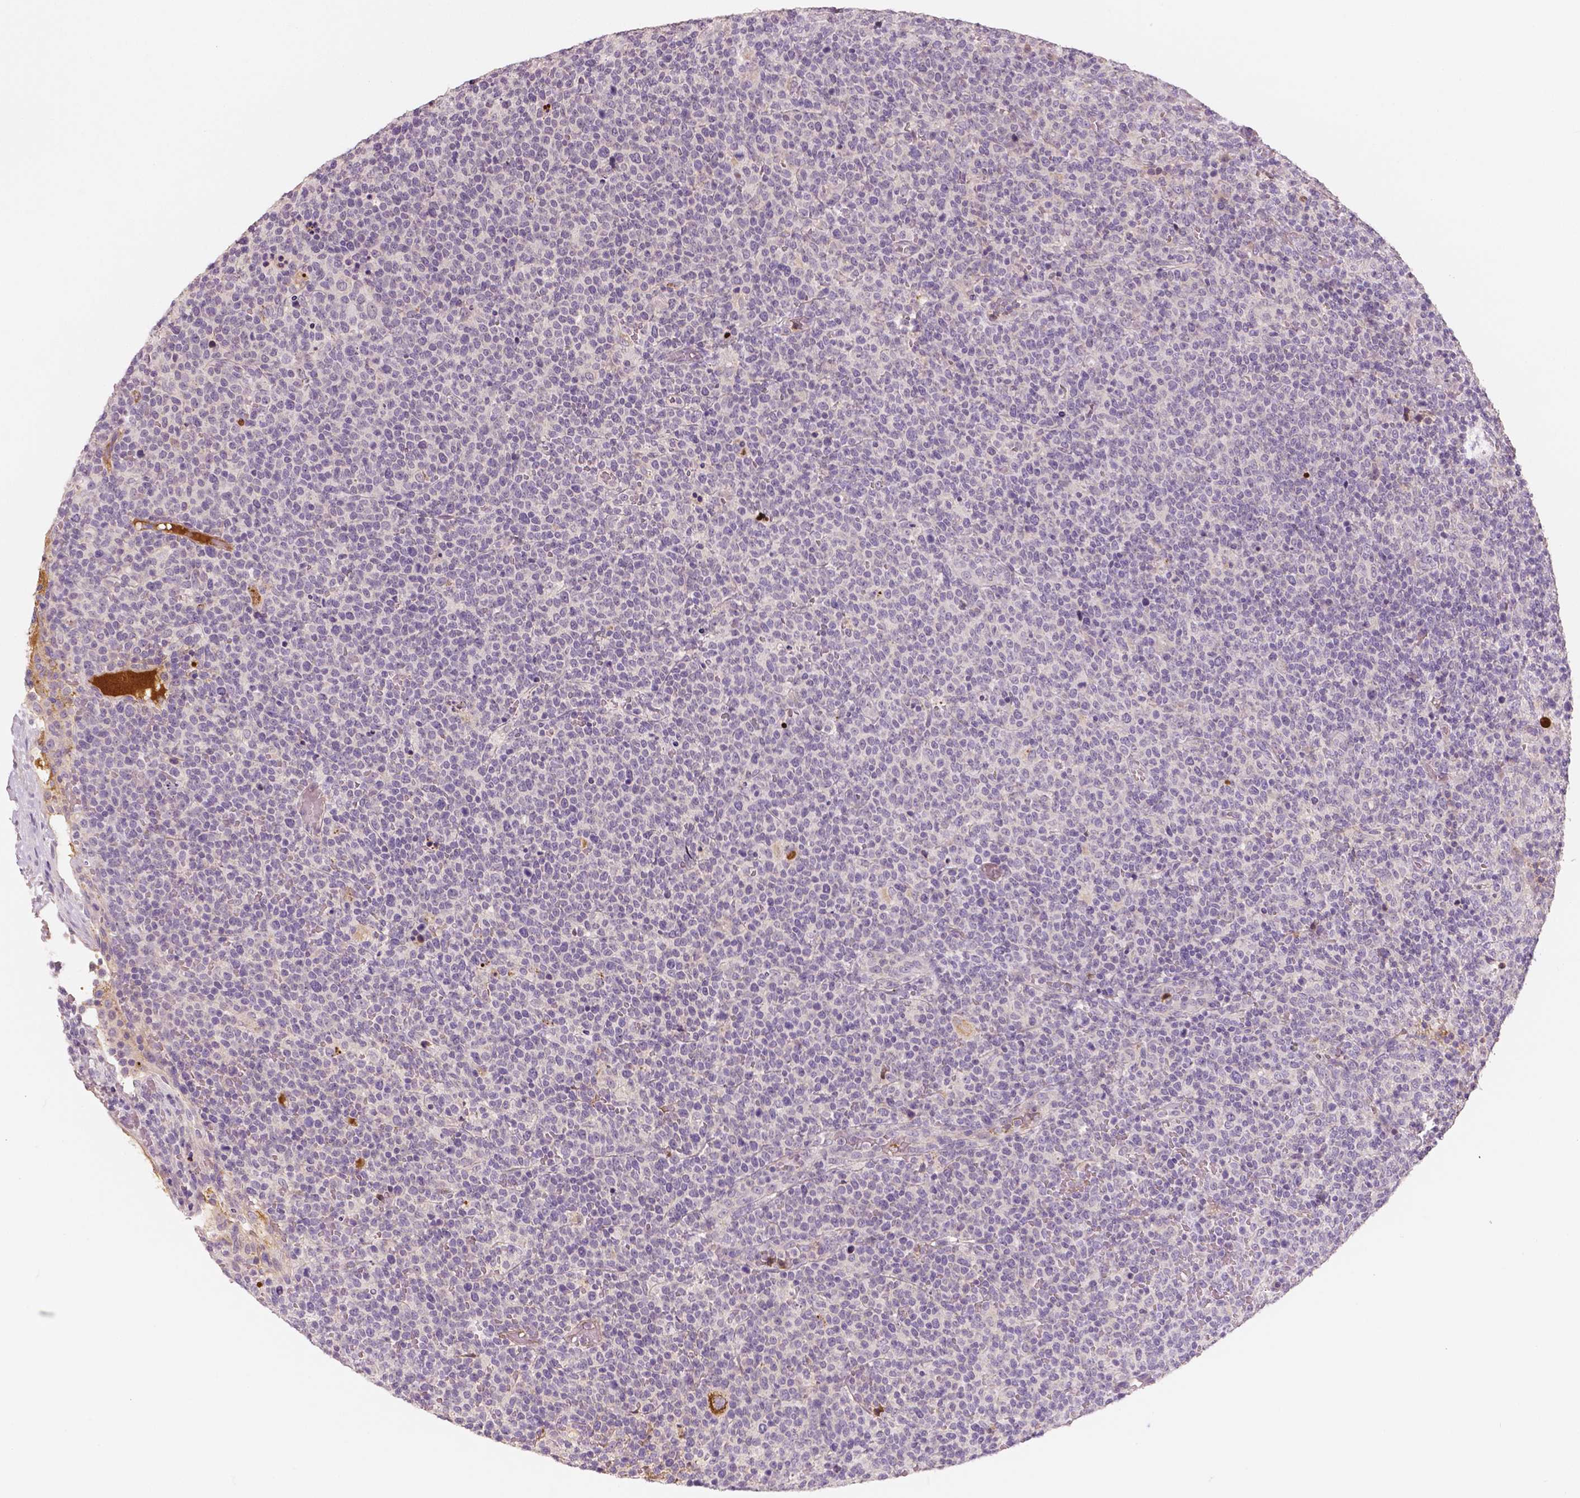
{"staining": {"intensity": "negative", "quantity": "none", "location": "none"}, "tissue": "lymphoma", "cell_type": "Tumor cells", "image_type": "cancer", "snomed": [{"axis": "morphology", "description": "Malignant lymphoma, non-Hodgkin's type, High grade"}, {"axis": "topography", "description": "Lymph node"}], "caption": "DAB immunohistochemical staining of high-grade malignant lymphoma, non-Hodgkin's type reveals no significant expression in tumor cells.", "gene": "APOA4", "patient": {"sex": "male", "age": 61}}